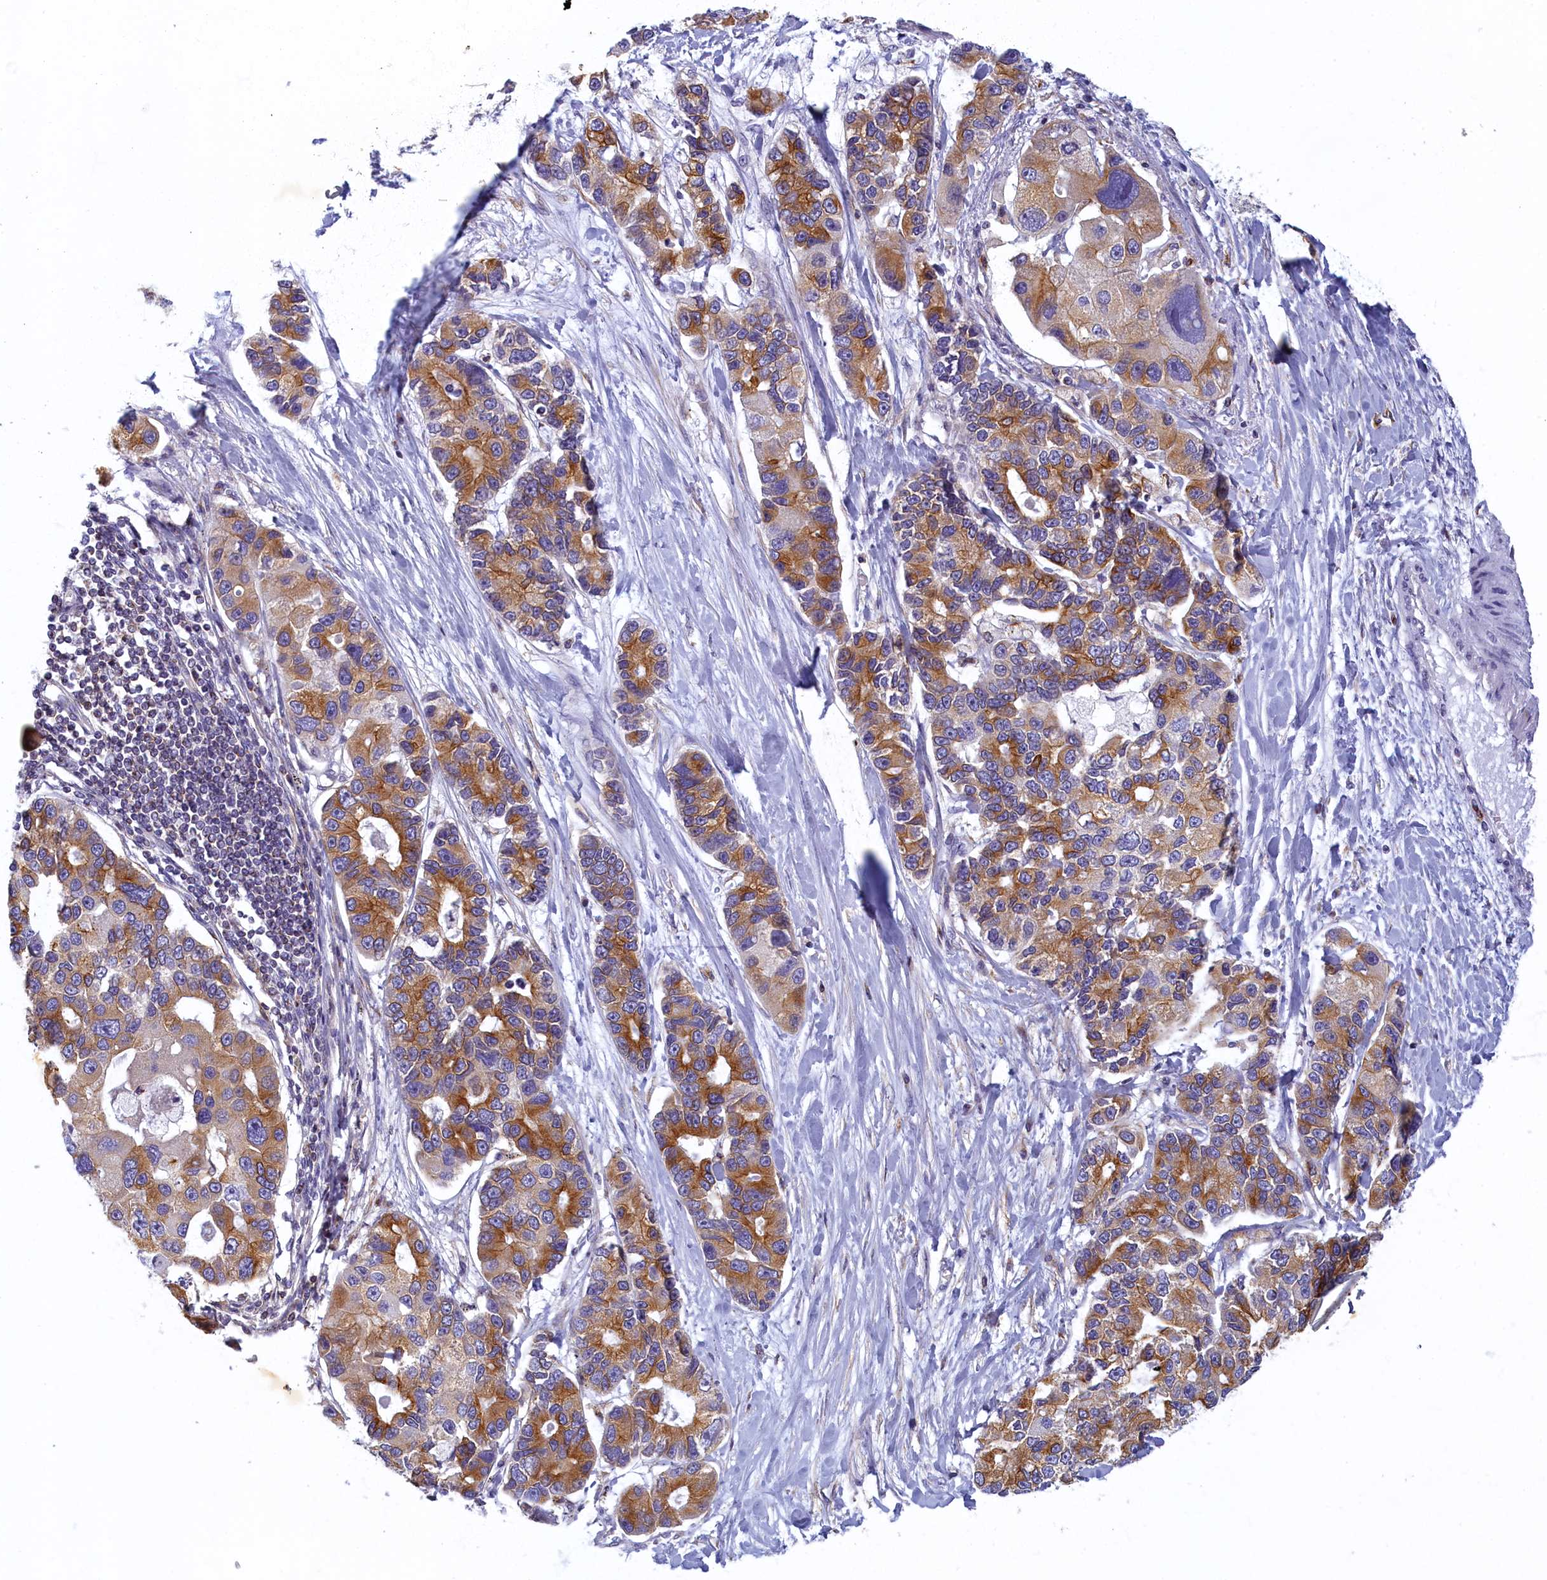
{"staining": {"intensity": "moderate", "quantity": ">75%", "location": "cytoplasmic/membranous"}, "tissue": "lung cancer", "cell_type": "Tumor cells", "image_type": "cancer", "snomed": [{"axis": "morphology", "description": "Adenocarcinoma, NOS"}, {"axis": "topography", "description": "Lung"}], "caption": "Immunohistochemistry (DAB (3,3'-diaminobenzidine)) staining of adenocarcinoma (lung) displays moderate cytoplasmic/membranous protein expression in approximately >75% of tumor cells.", "gene": "NOL10", "patient": {"sex": "female", "age": 54}}